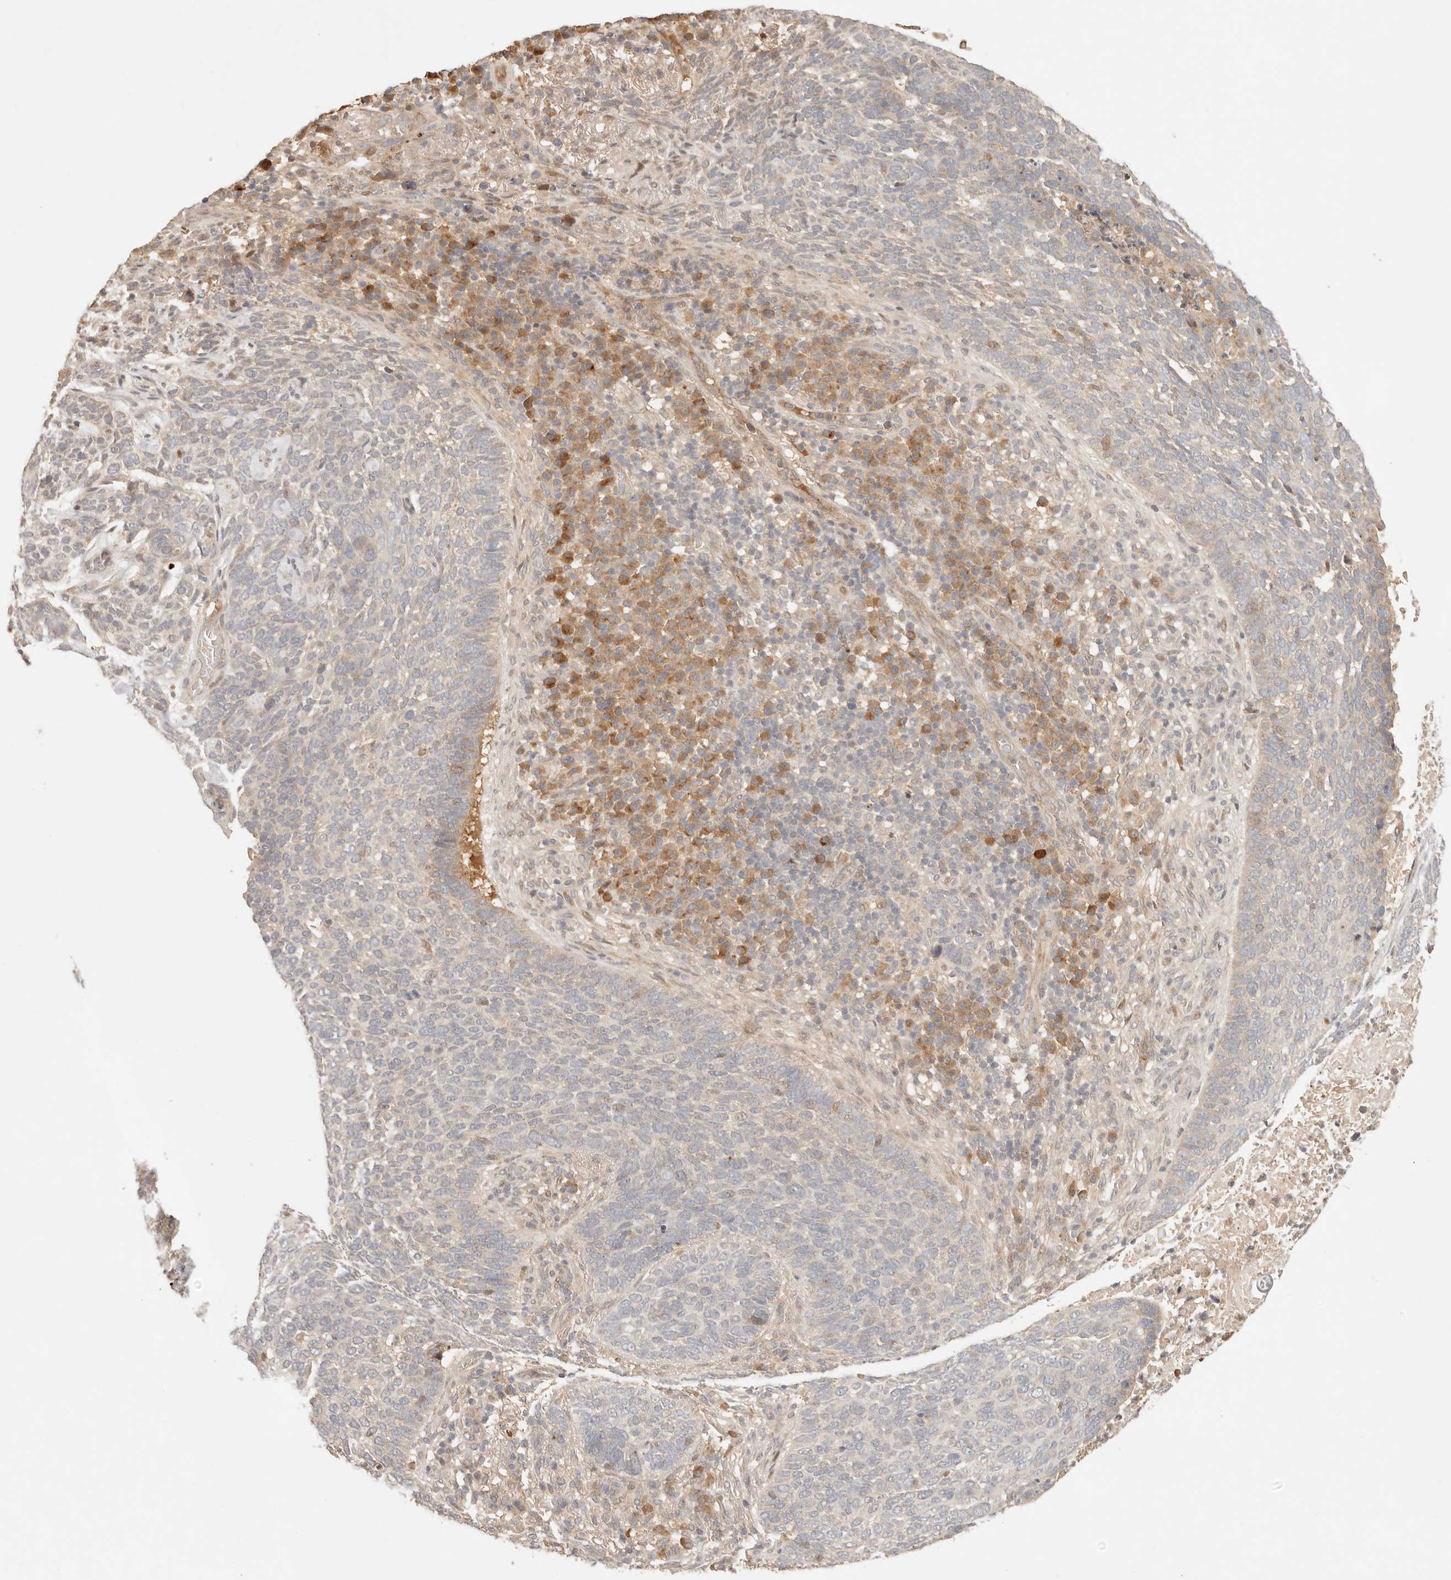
{"staining": {"intensity": "weak", "quantity": "<25%", "location": "cytoplasmic/membranous"}, "tissue": "skin cancer", "cell_type": "Tumor cells", "image_type": "cancer", "snomed": [{"axis": "morphology", "description": "Basal cell carcinoma"}, {"axis": "topography", "description": "Skin"}], "caption": "The IHC histopathology image has no significant positivity in tumor cells of skin cancer tissue. Nuclei are stained in blue.", "gene": "PHLDA3", "patient": {"sex": "female", "age": 64}}